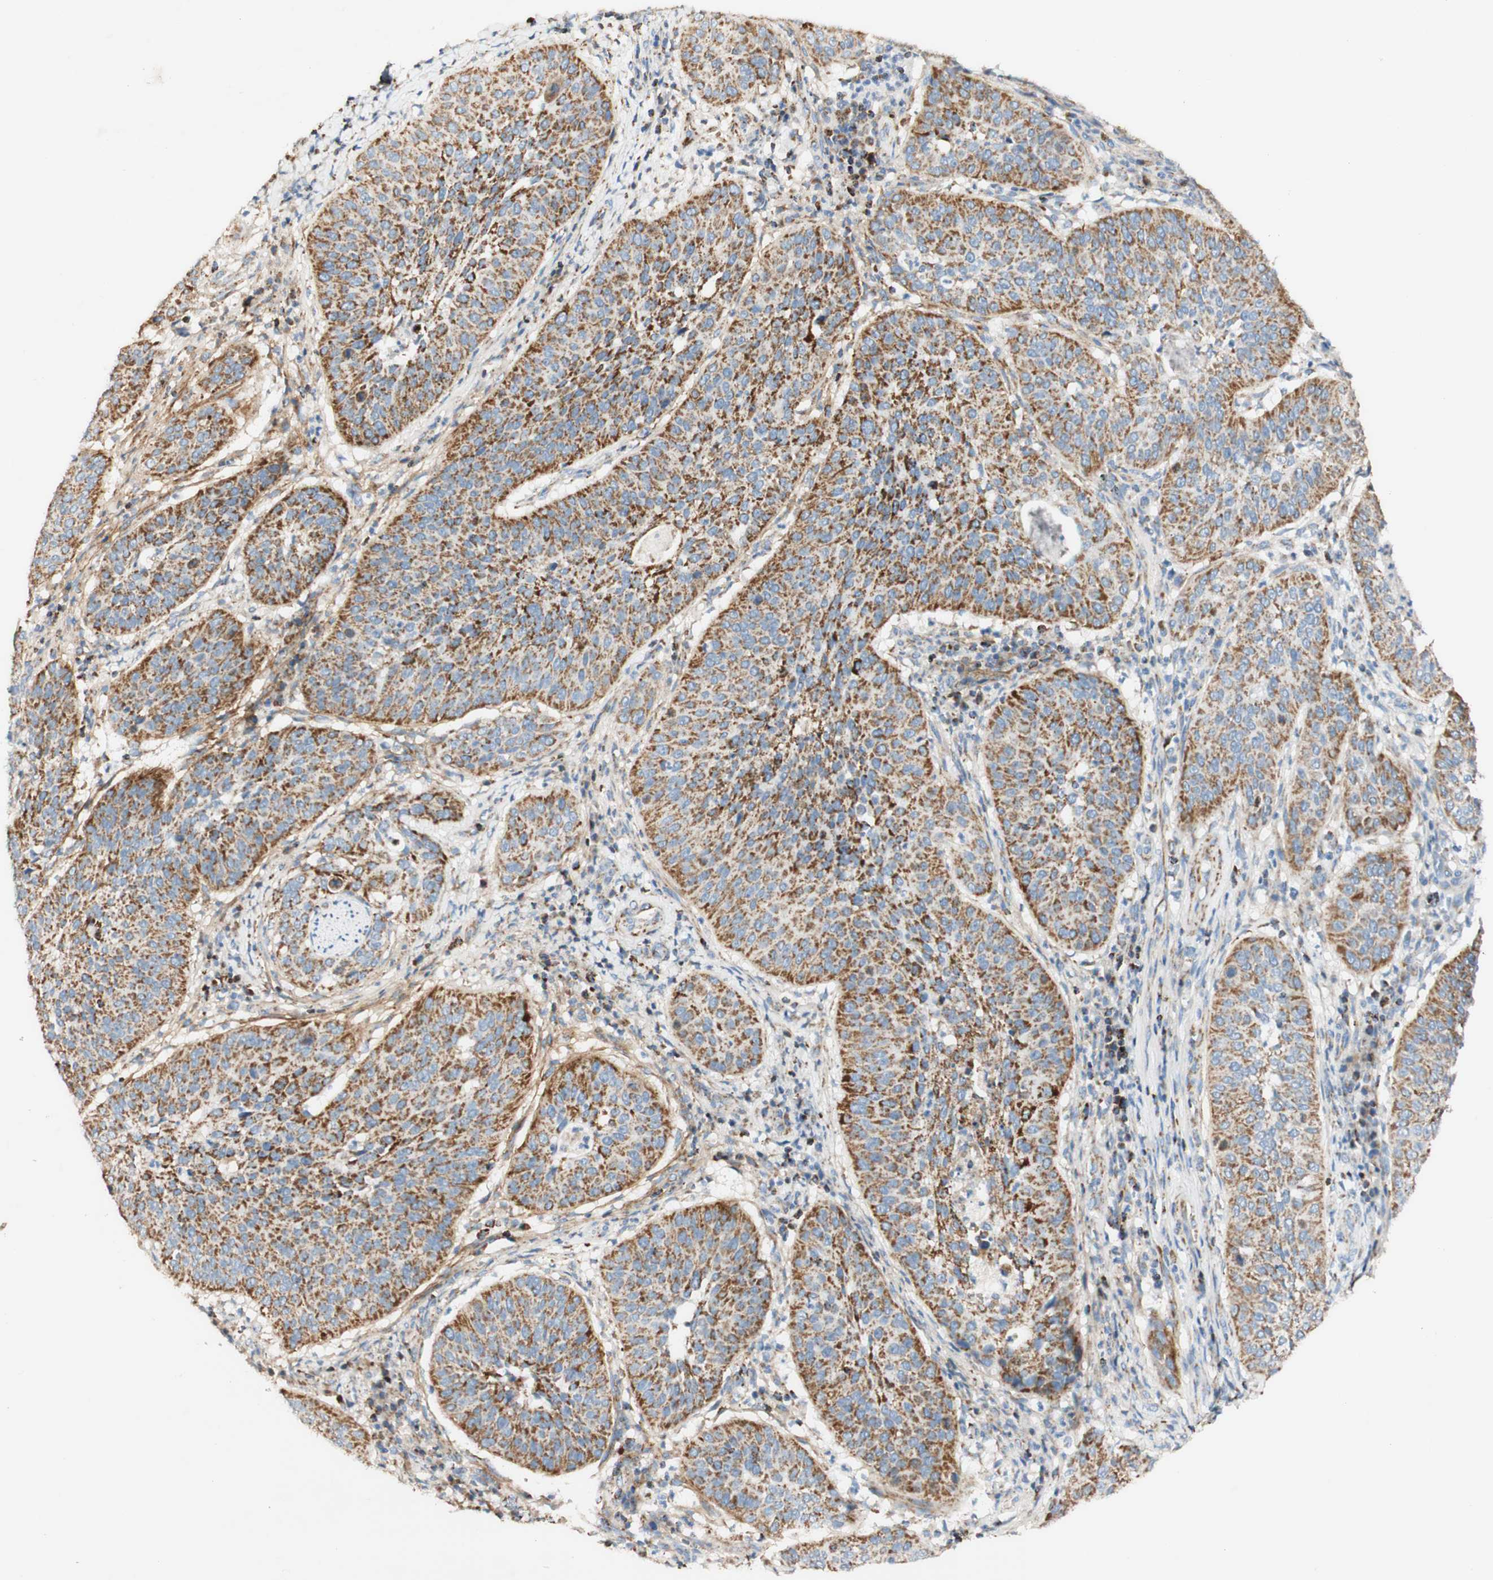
{"staining": {"intensity": "moderate", "quantity": "25%-75%", "location": "cytoplasmic/membranous"}, "tissue": "cervical cancer", "cell_type": "Tumor cells", "image_type": "cancer", "snomed": [{"axis": "morphology", "description": "Normal tissue, NOS"}, {"axis": "morphology", "description": "Squamous cell carcinoma, NOS"}, {"axis": "topography", "description": "Cervix"}], "caption": "Moderate cytoplasmic/membranous staining for a protein is identified in about 25%-75% of tumor cells of squamous cell carcinoma (cervical) using immunohistochemistry.", "gene": "OXCT1", "patient": {"sex": "female", "age": 39}}